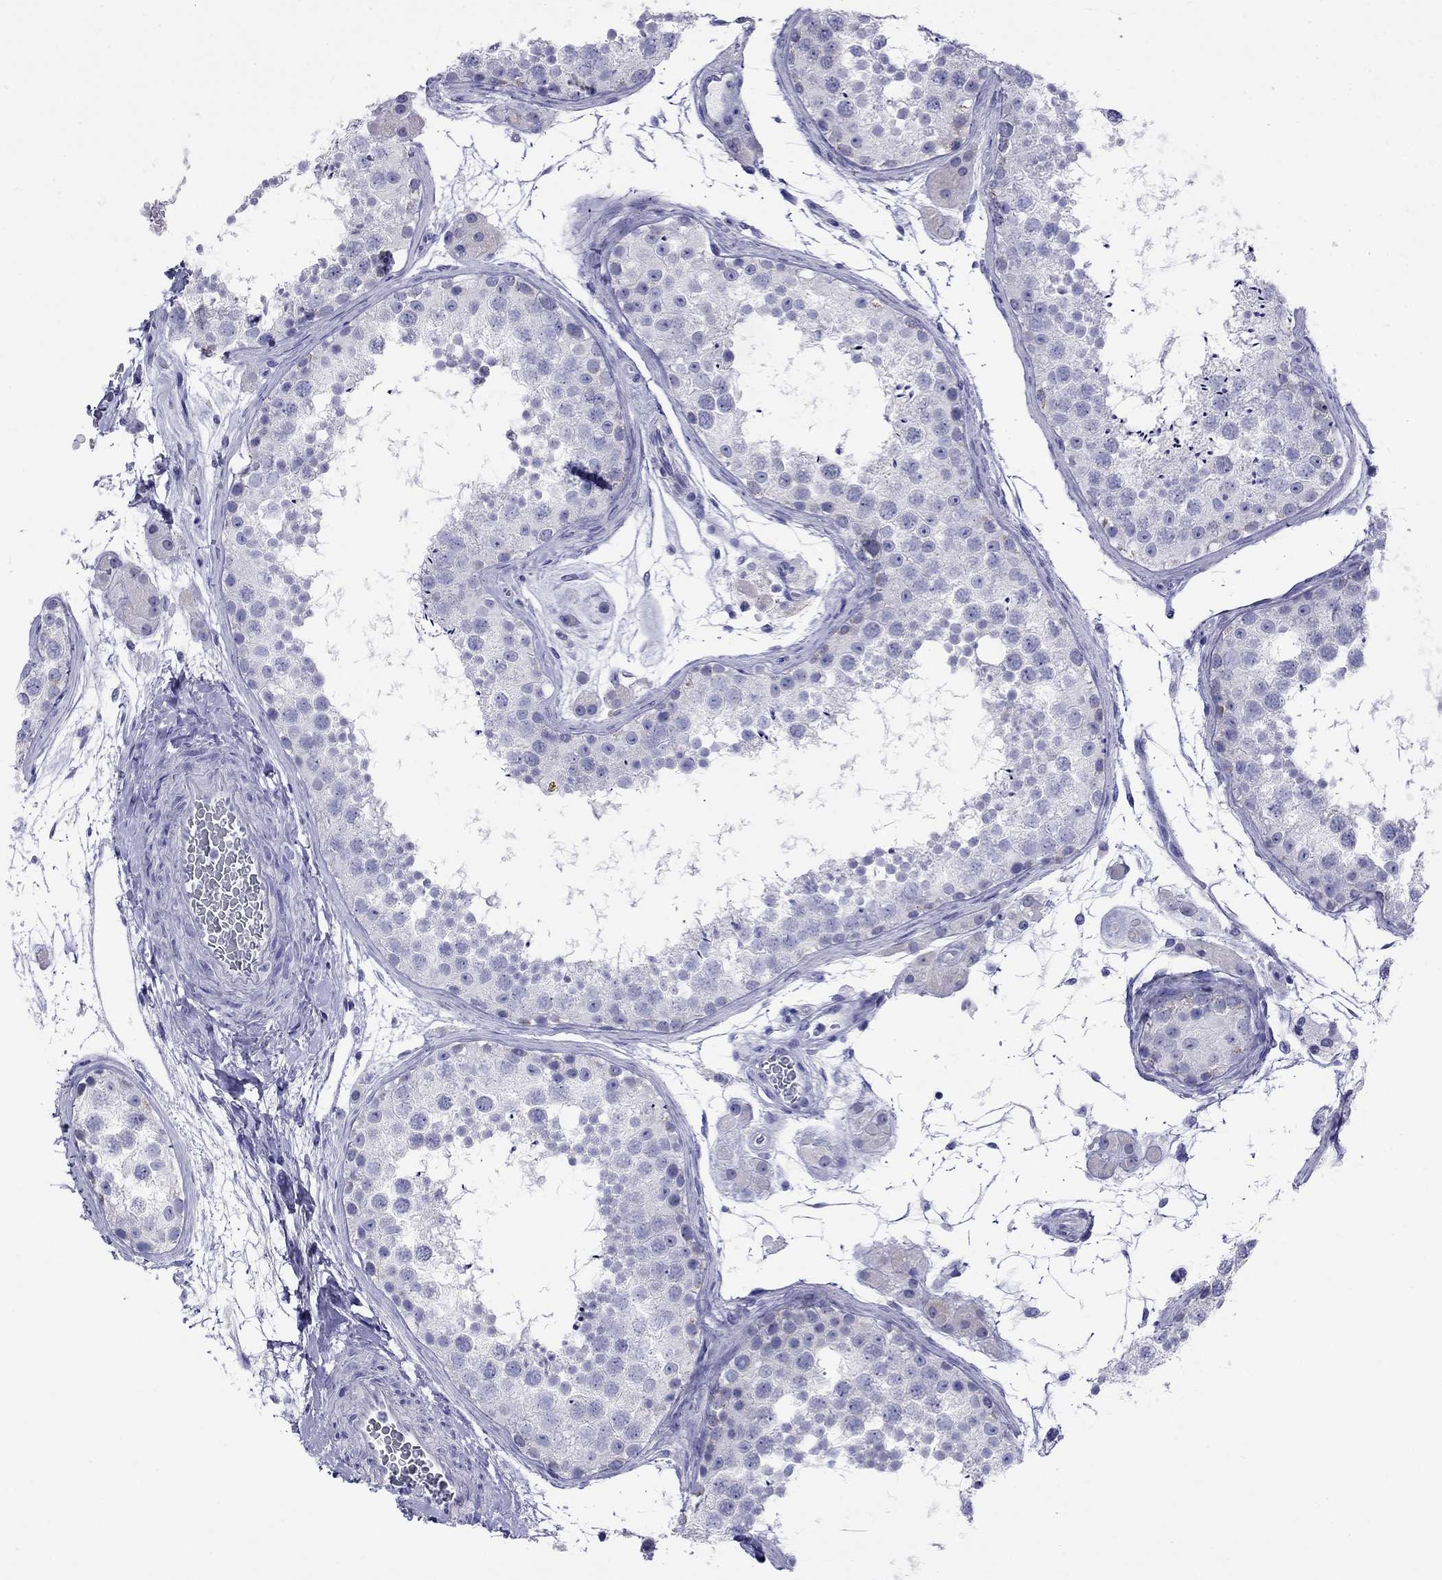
{"staining": {"intensity": "negative", "quantity": "none", "location": "none"}, "tissue": "testis", "cell_type": "Cells in seminiferous ducts", "image_type": "normal", "snomed": [{"axis": "morphology", "description": "Normal tissue, NOS"}, {"axis": "topography", "description": "Testis"}], "caption": "Human testis stained for a protein using immunohistochemistry reveals no positivity in cells in seminiferous ducts.", "gene": "FIGLA", "patient": {"sex": "male", "age": 41}}